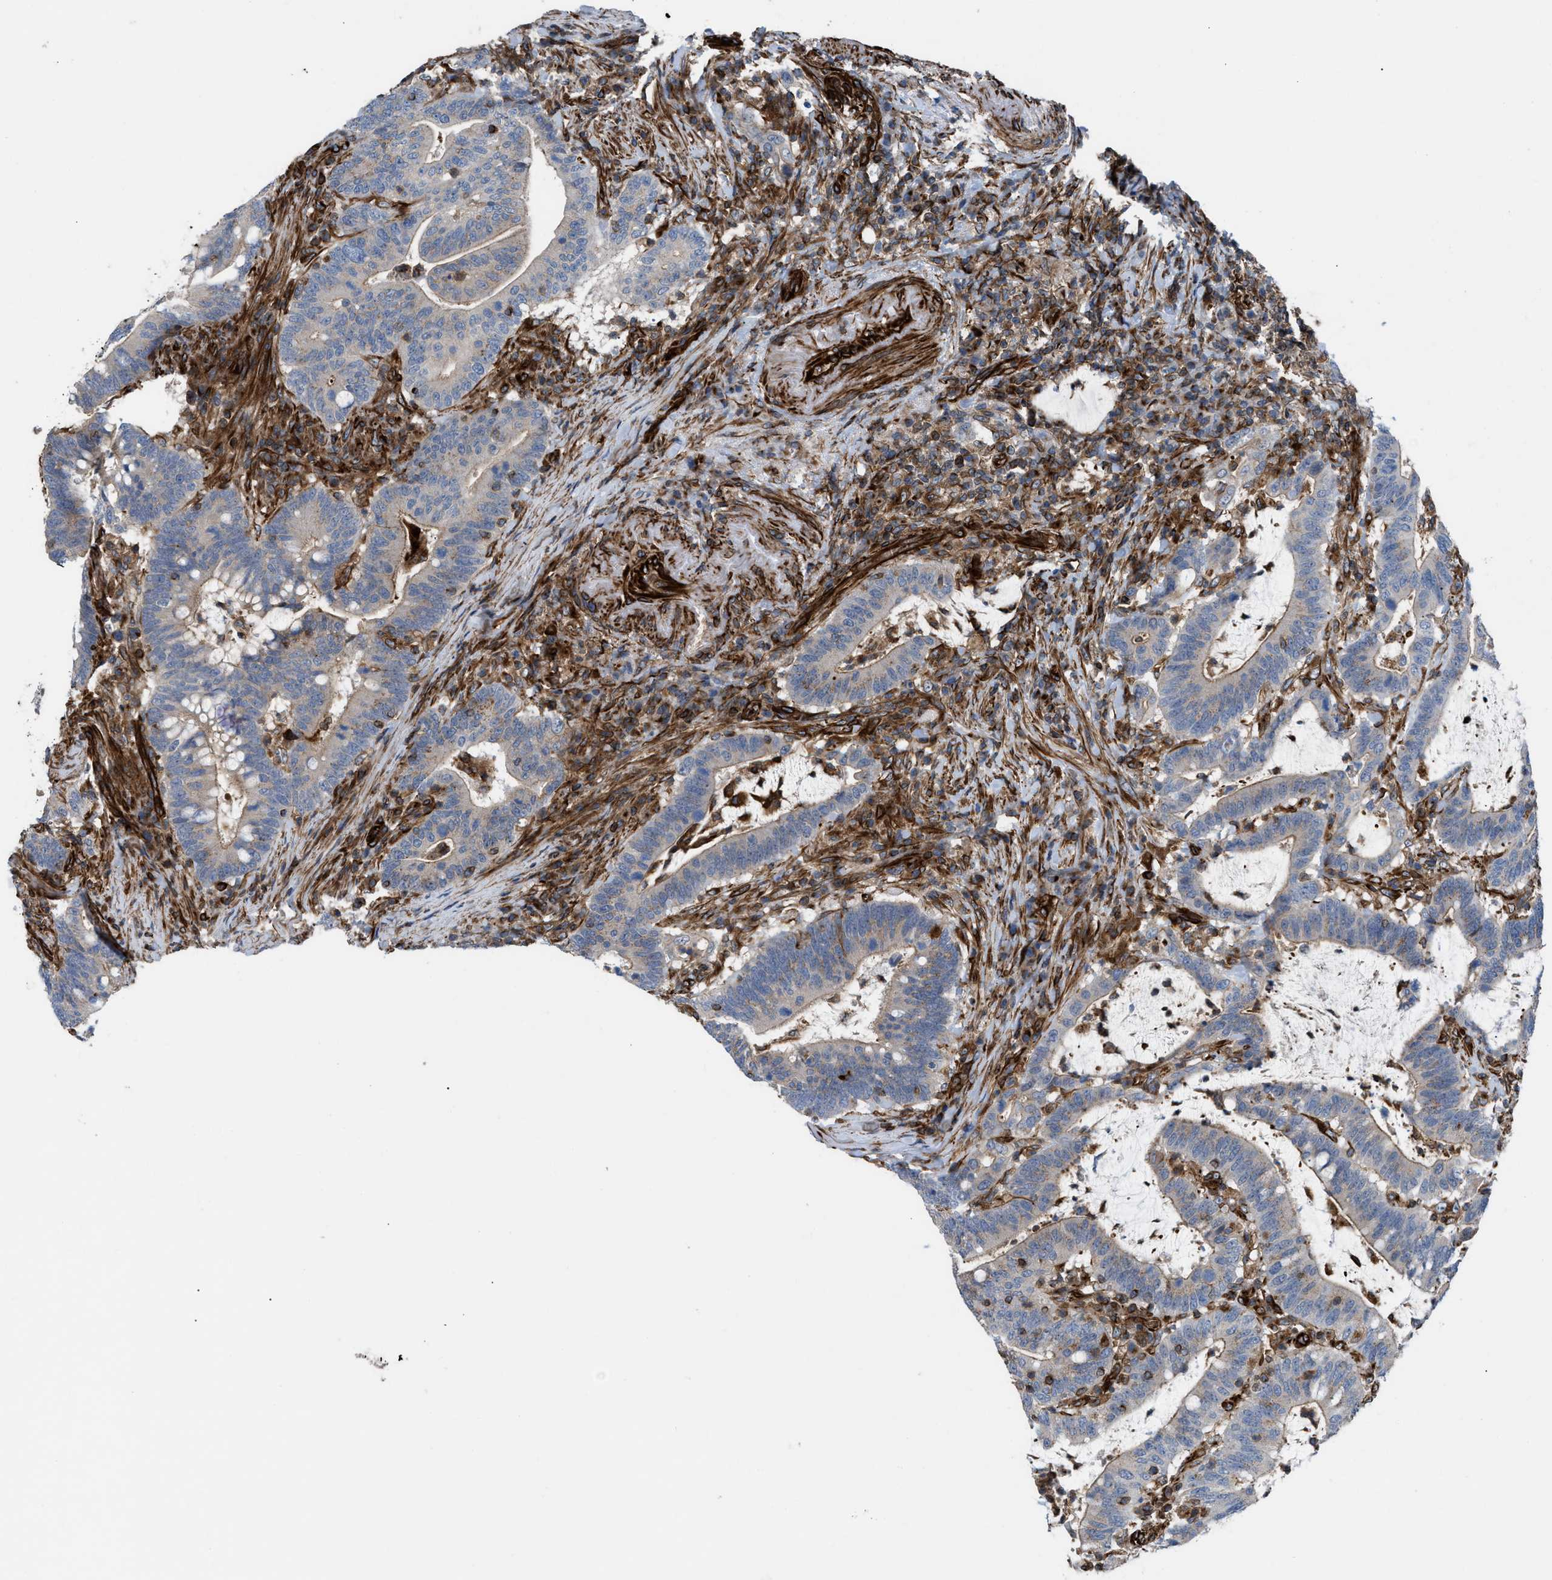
{"staining": {"intensity": "weak", "quantity": "25%-75%", "location": "cytoplasmic/membranous"}, "tissue": "colorectal cancer", "cell_type": "Tumor cells", "image_type": "cancer", "snomed": [{"axis": "morphology", "description": "Normal tissue, NOS"}, {"axis": "morphology", "description": "Adenocarcinoma, NOS"}, {"axis": "topography", "description": "Colon"}], "caption": "Colorectal adenocarcinoma stained with a protein marker shows weak staining in tumor cells.", "gene": "PTPRE", "patient": {"sex": "female", "age": 66}}